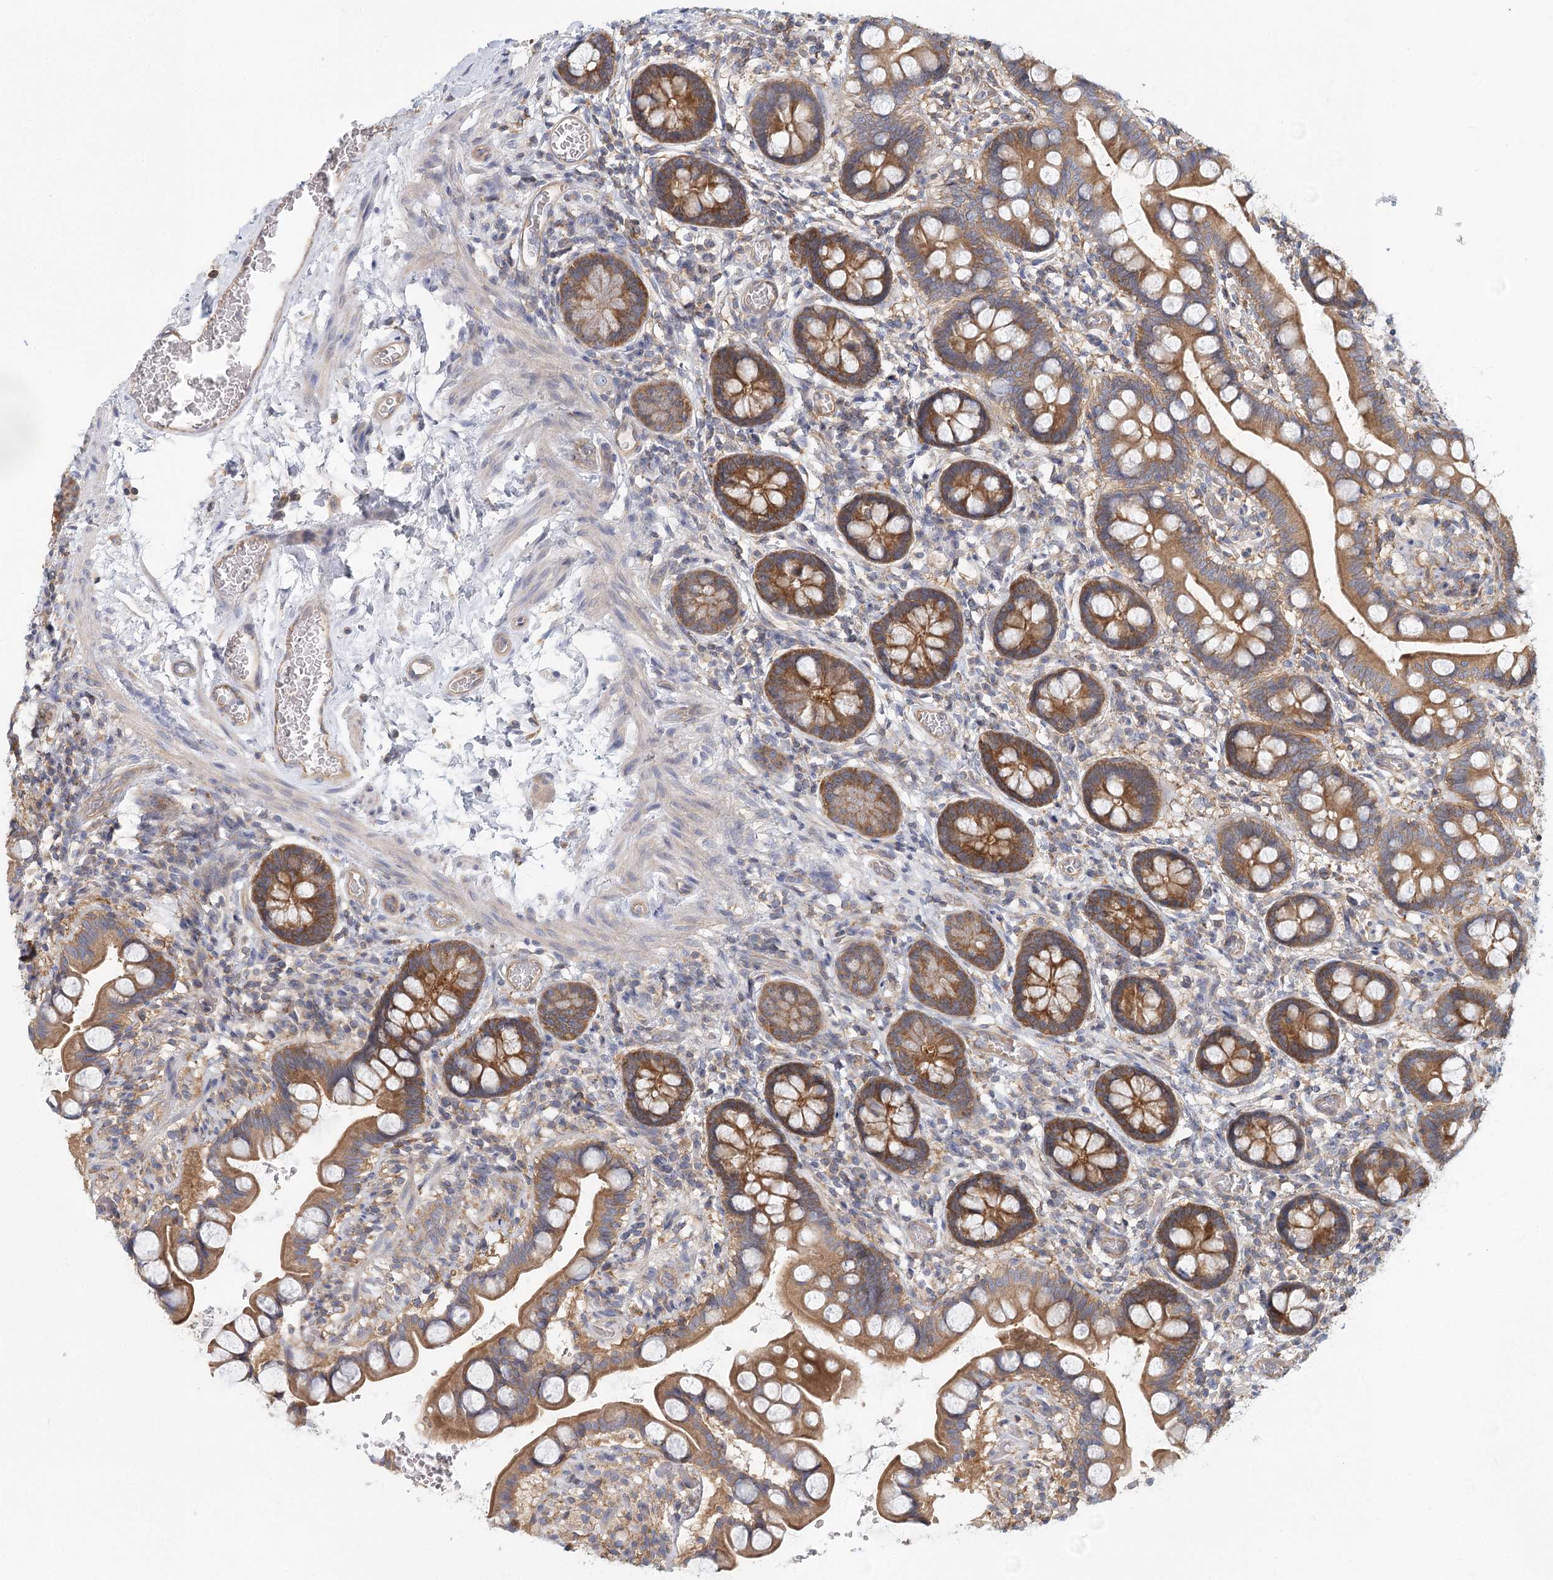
{"staining": {"intensity": "strong", "quantity": ">75%", "location": "cytoplasmic/membranous"}, "tissue": "small intestine", "cell_type": "Glandular cells", "image_type": "normal", "snomed": [{"axis": "morphology", "description": "Normal tissue, NOS"}, {"axis": "topography", "description": "Small intestine"}], "caption": "A brown stain shows strong cytoplasmic/membranous expression of a protein in glandular cells of unremarkable human small intestine. (DAB = brown stain, brightfield microscopy at high magnification).", "gene": "UMPS", "patient": {"sex": "male", "age": 52}}